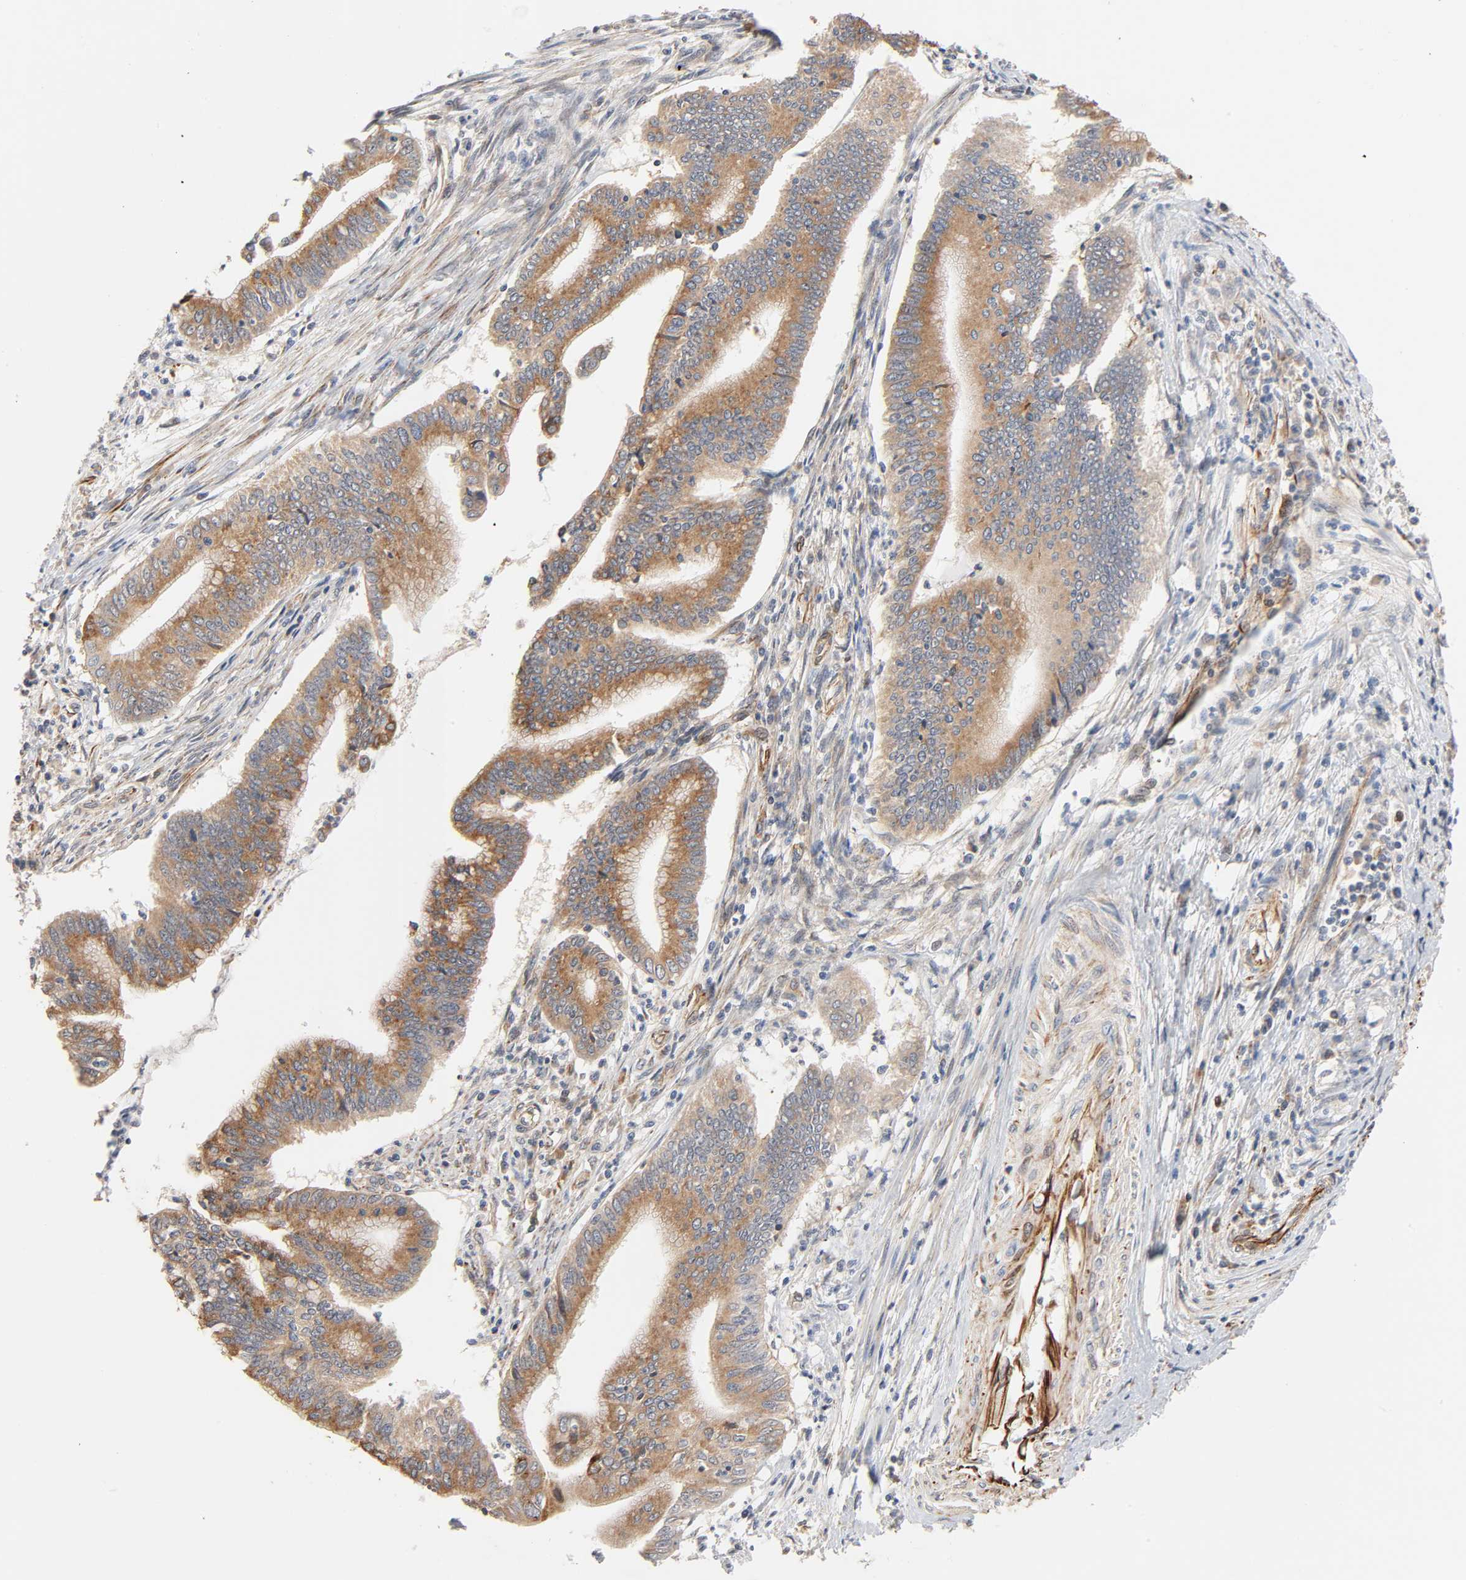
{"staining": {"intensity": "moderate", "quantity": ">75%", "location": "cytoplasmic/membranous"}, "tissue": "cervical cancer", "cell_type": "Tumor cells", "image_type": "cancer", "snomed": [{"axis": "morphology", "description": "Adenocarcinoma, NOS"}, {"axis": "topography", "description": "Cervix"}], "caption": "This is a photomicrograph of immunohistochemistry staining of adenocarcinoma (cervical), which shows moderate positivity in the cytoplasmic/membranous of tumor cells.", "gene": "REEP6", "patient": {"sex": "female", "age": 36}}